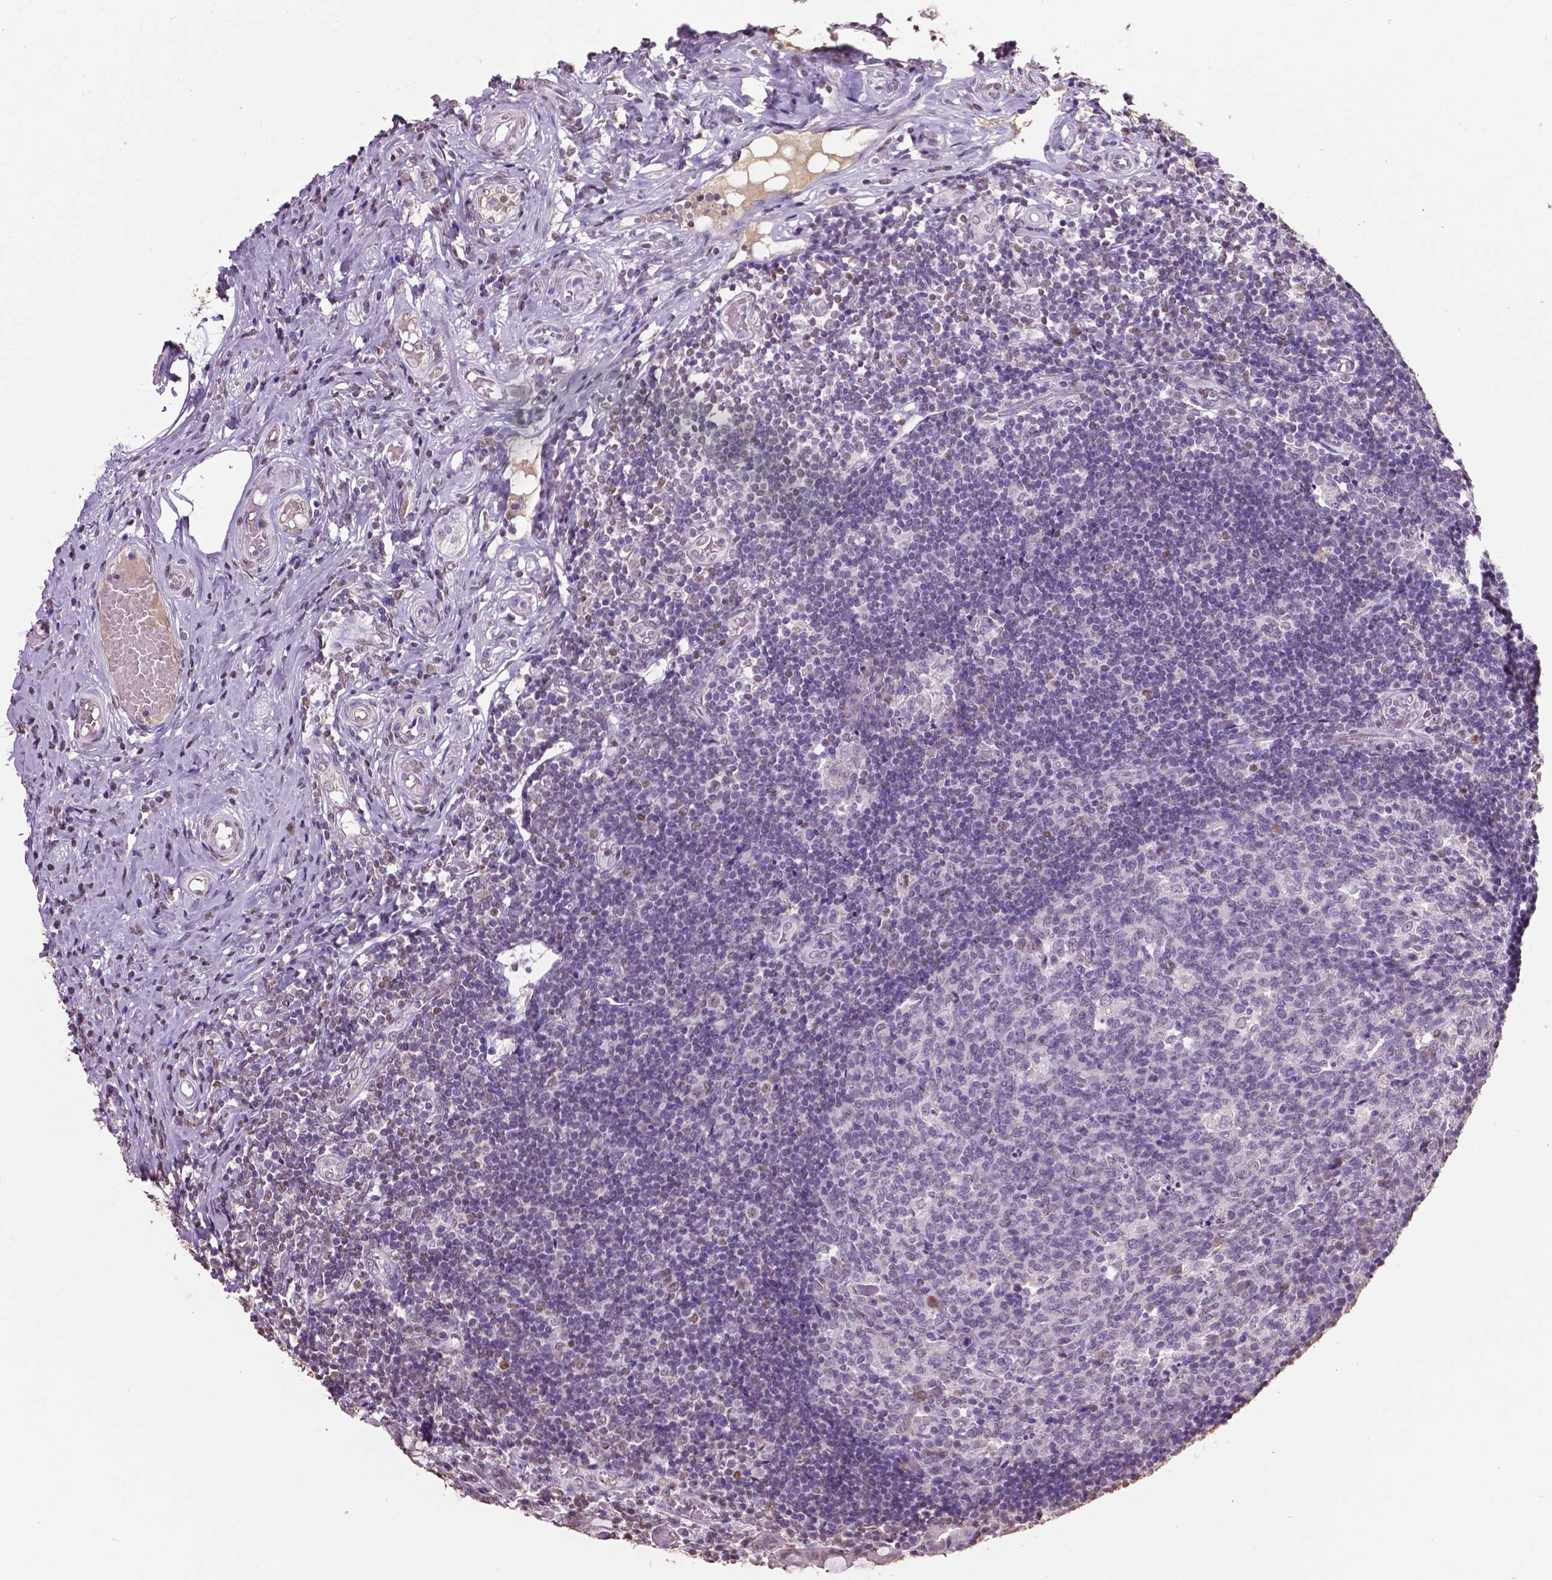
{"staining": {"intensity": "negative", "quantity": "none", "location": "none"}, "tissue": "appendix", "cell_type": "Glandular cells", "image_type": "normal", "snomed": [{"axis": "morphology", "description": "Normal tissue, NOS"}, {"axis": "topography", "description": "Appendix"}], "caption": "IHC histopathology image of benign appendix: human appendix stained with DAB exhibits no significant protein staining in glandular cells.", "gene": "RUNX3", "patient": {"sex": "female", "age": 32}}